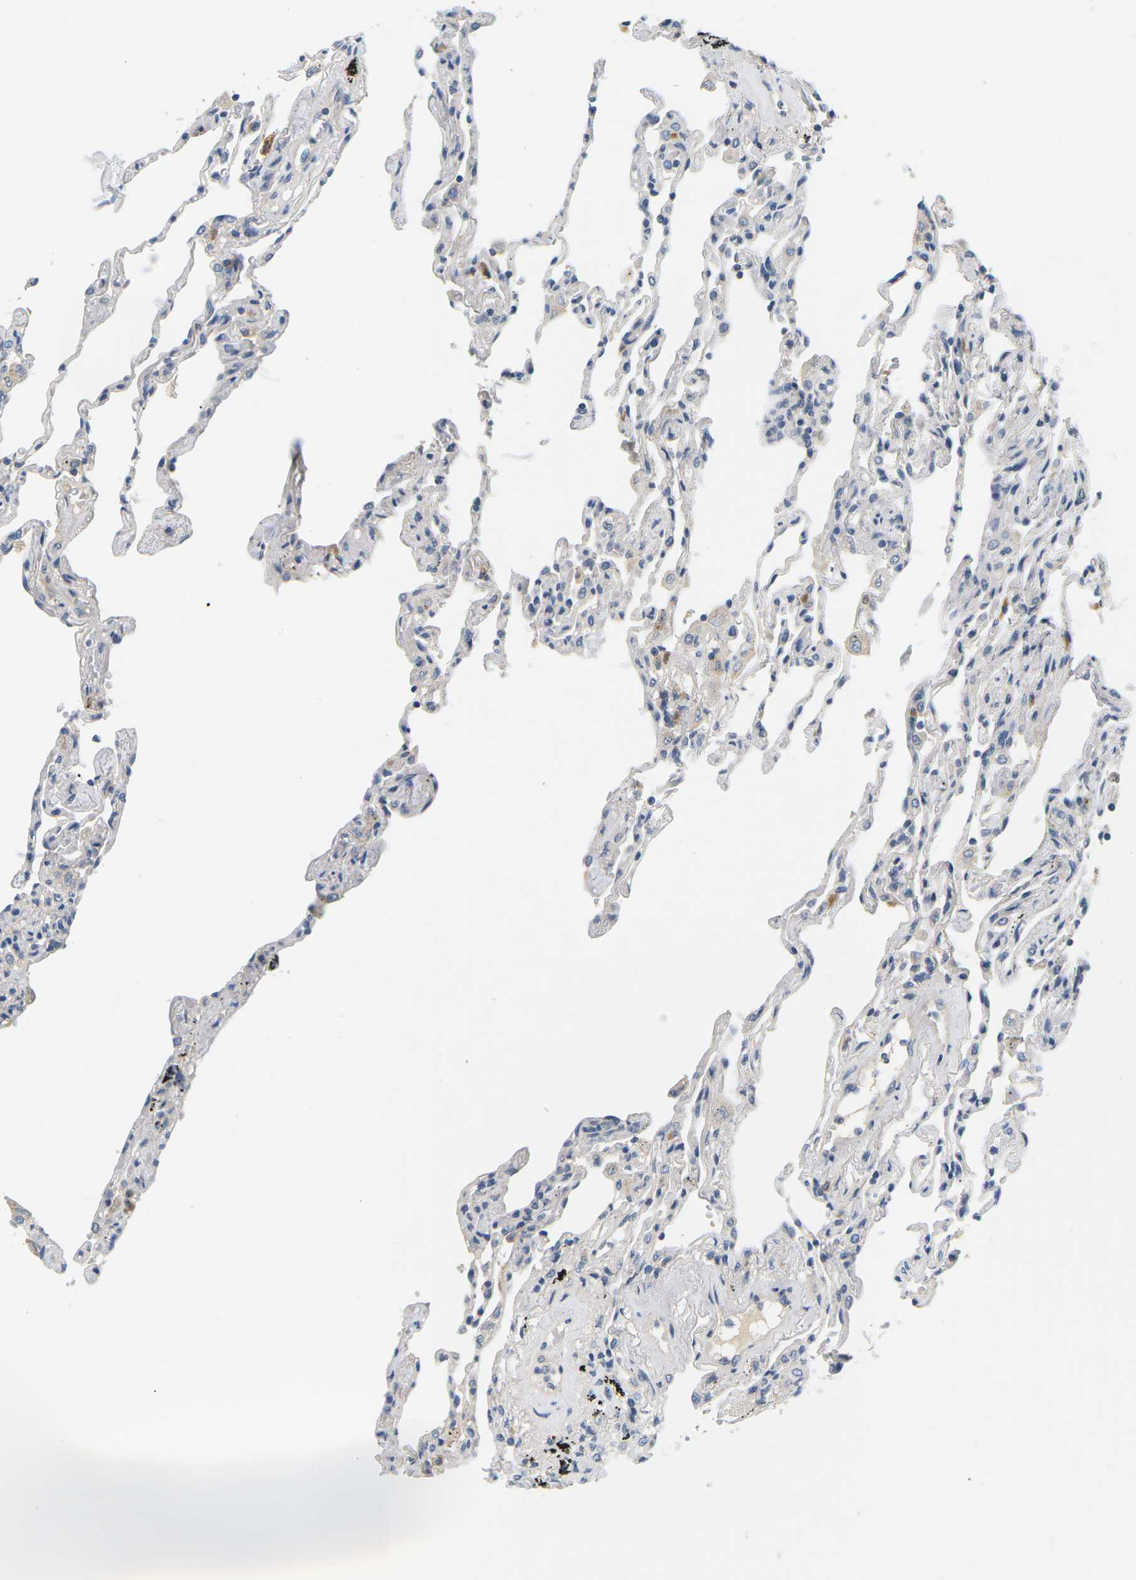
{"staining": {"intensity": "negative", "quantity": "none", "location": "none"}, "tissue": "lung", "cell_type": "Alveolar cells", "image_type": "normal", "snomed": [{"axis": "morphology", "description": "Normal tissue, NOS"}, {"axis": "topography", "description": "Lung"}], "caption": "An immunohistochemistry micrograph of normal lung is shown. There is no staining in alveolar cells of lung. Brightfield microscopy of immunohistochemistry stained with DAB (3,3'-diaminobenzidine) (brown) and hematoxylin (blue), captured at high magnification.", "gene": "EVA1C", "patient": {"sex": "male", "age": 59}}